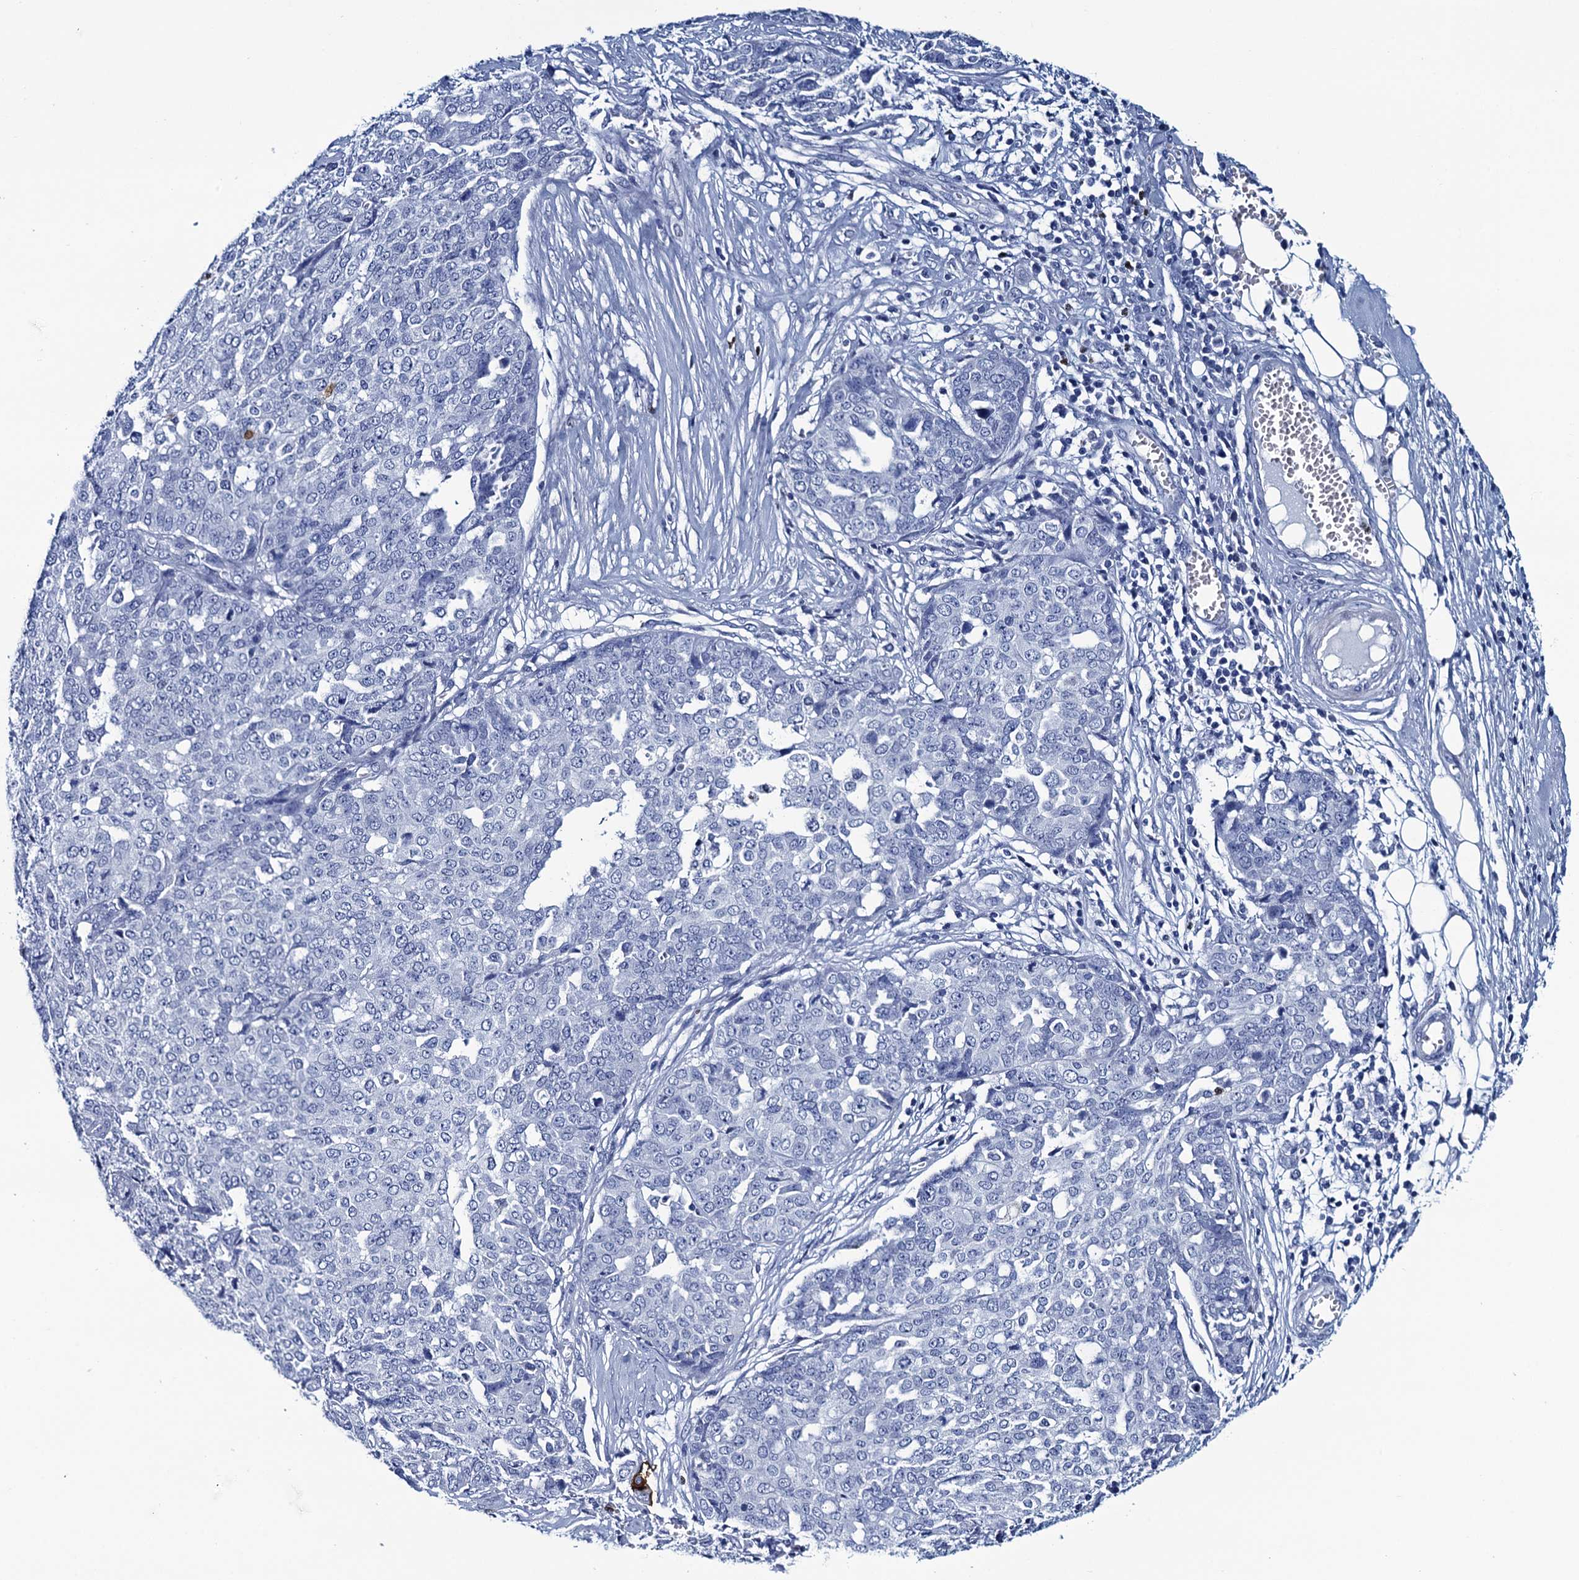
{"staining": {"intensity": "negative", "quantity": "none", "location": "none"}, "tissue": "ovarian cancer", "cell_type": "Tumor cells", "image_type": "cancer", "snomed": [{"axis": "morphology", "description": "Cystadenocarcinoma, serous, NOS"}, {"axis": "topography", "description": "Soft tissue"}, {"axis": "topography", "description": "Ovary"}], "caption": "Image shows no significant protein expression in tumor cells of ovarian cancer (serous cystadenocarcinoma). The staining was performed using DAB to visualize the protein expression in brown, while the nuclei were stained in blue with hematoxylin (Magnification: 20x).", "gene": "RHCG", "patient": {"sex": "female", "age": 57}}